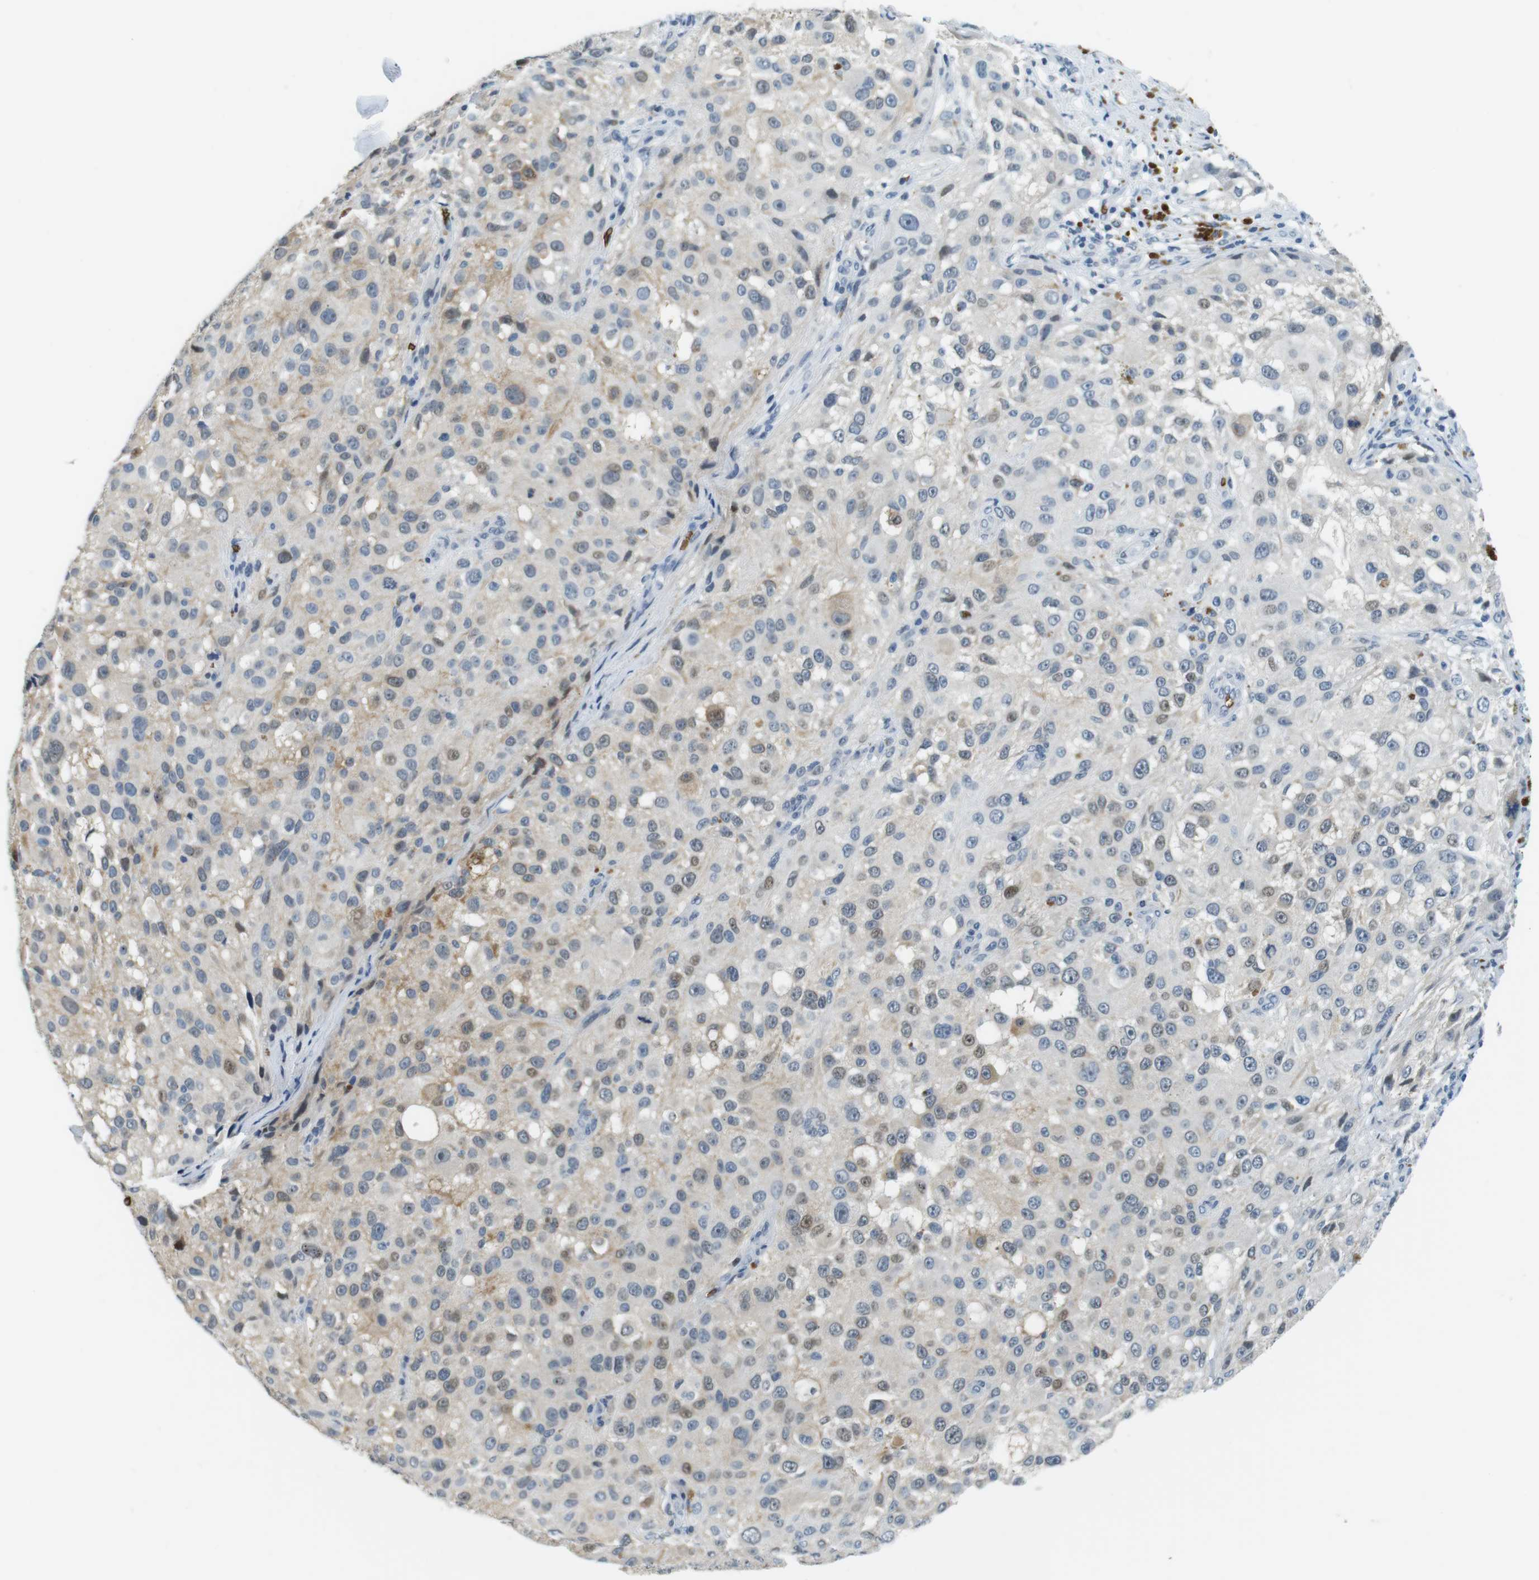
{"staining": {"intensity": "weak", "quantity": "25%-75%", "location": "cytoplasmic/membranous"}, "tissue": "melanoma", "cell_type": "Tumor cells", "image_type": "cancer", "snomed": [{"axis": "morphology", "description": "Necrosis, NOS"}, {"axis": "morphology", "description": "Malignant melanoma, NOS"}, {"axis": "topography", "description": "Skin"}], "caption": "A micrograph of malignant melanoma stained for a protein shows weak cytoplasmic/membranous brown staining in tumor cells. The protein of interest is stained brown, and the nuclei are stained in blue (DAB IHC with brightfield microscopy, high magnification).", "gene": "SLC4A1", "patient": {"sex": "female", "age": 87}}